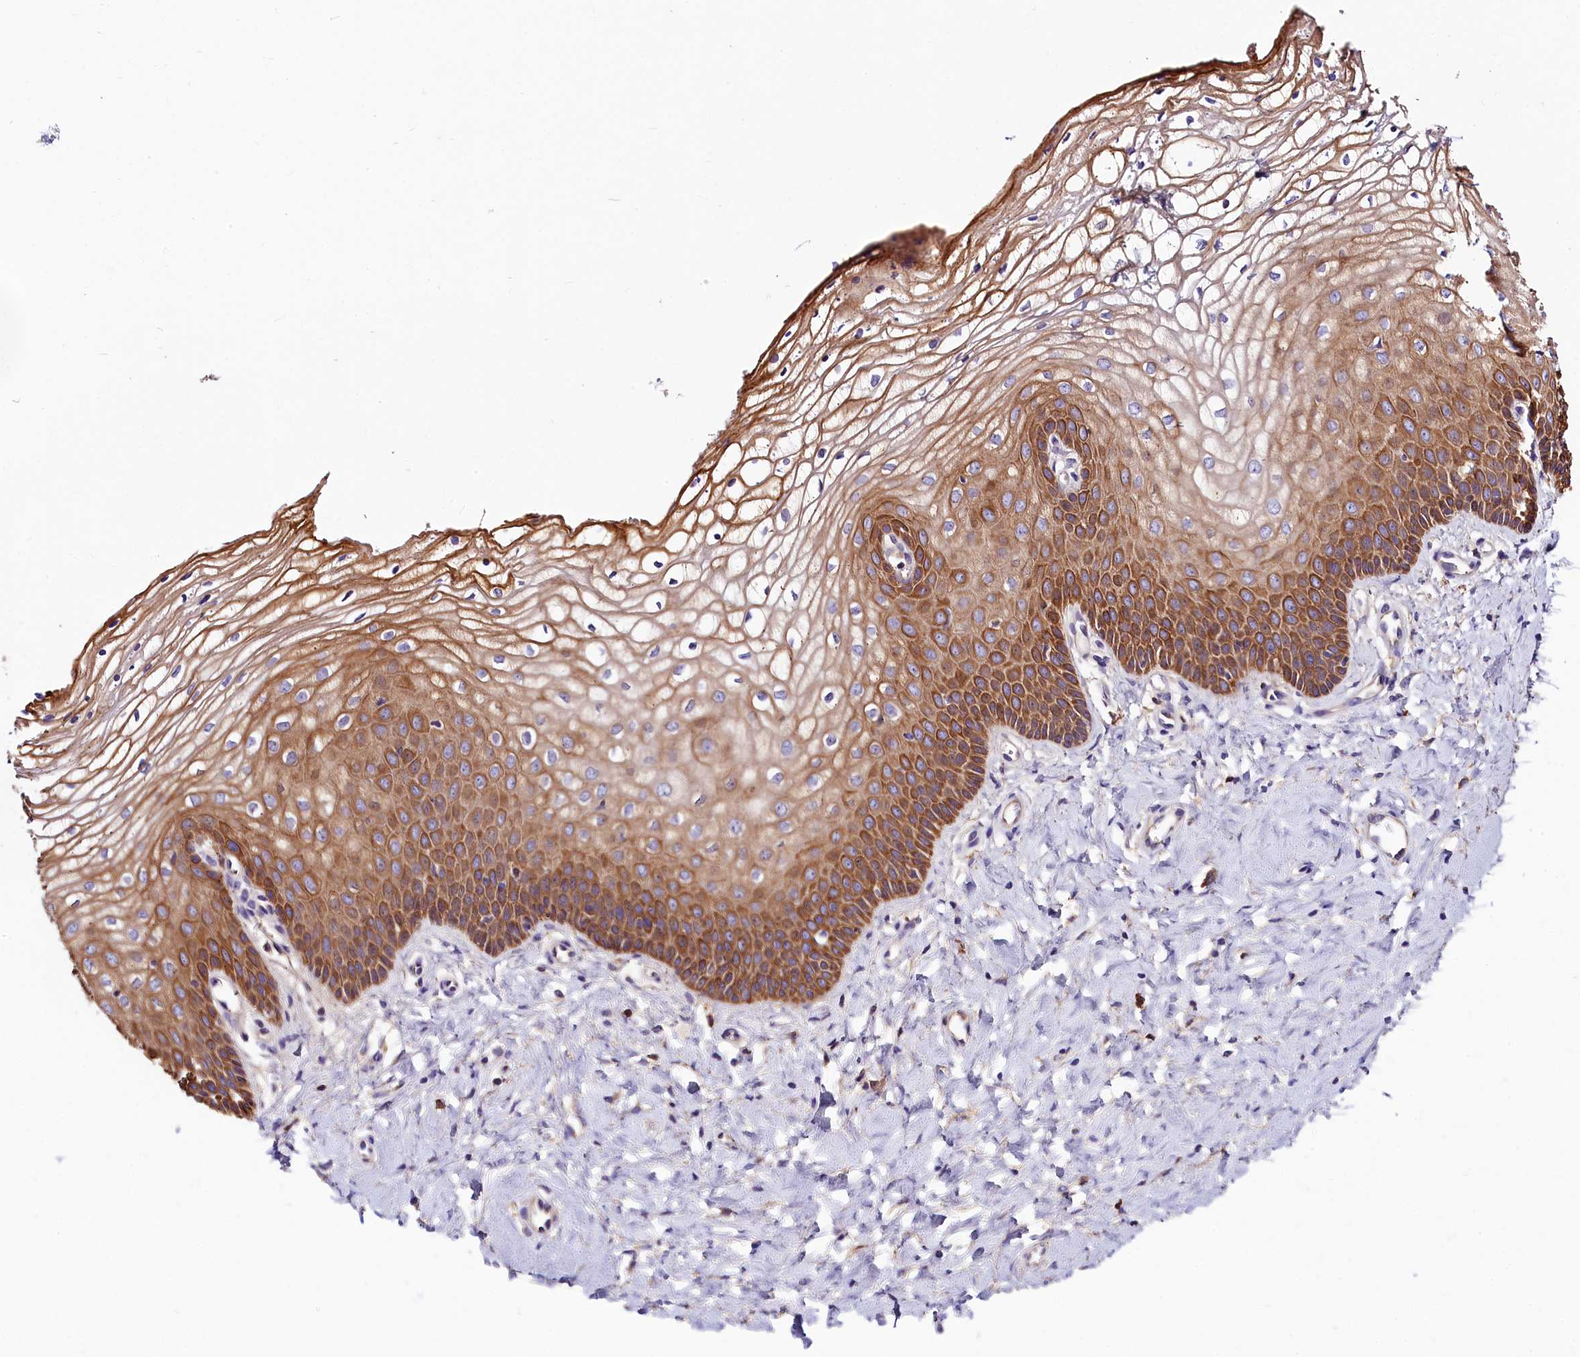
{"staining": {"intensity": "strong", "quantity": "25%-75%", "location": "cytoplasmic/membranous"}, "tissue": "vagina", "cell_type": "Squamous epithelial cells", "image_type": "normal", "snomed": [{"axis": "morphology", "description": "Normal tissue, NOS"}, {"axis": "topography", "description": "Vagina"}], "caption": "This is a histology image of immunohistochemistry staining of benign vagina, which shows strong staining in the cytoplasmic/membranous of squamous epithelial cells.", "gene": "ARMC6", "patient": {"sex": "female", "age": 68}}